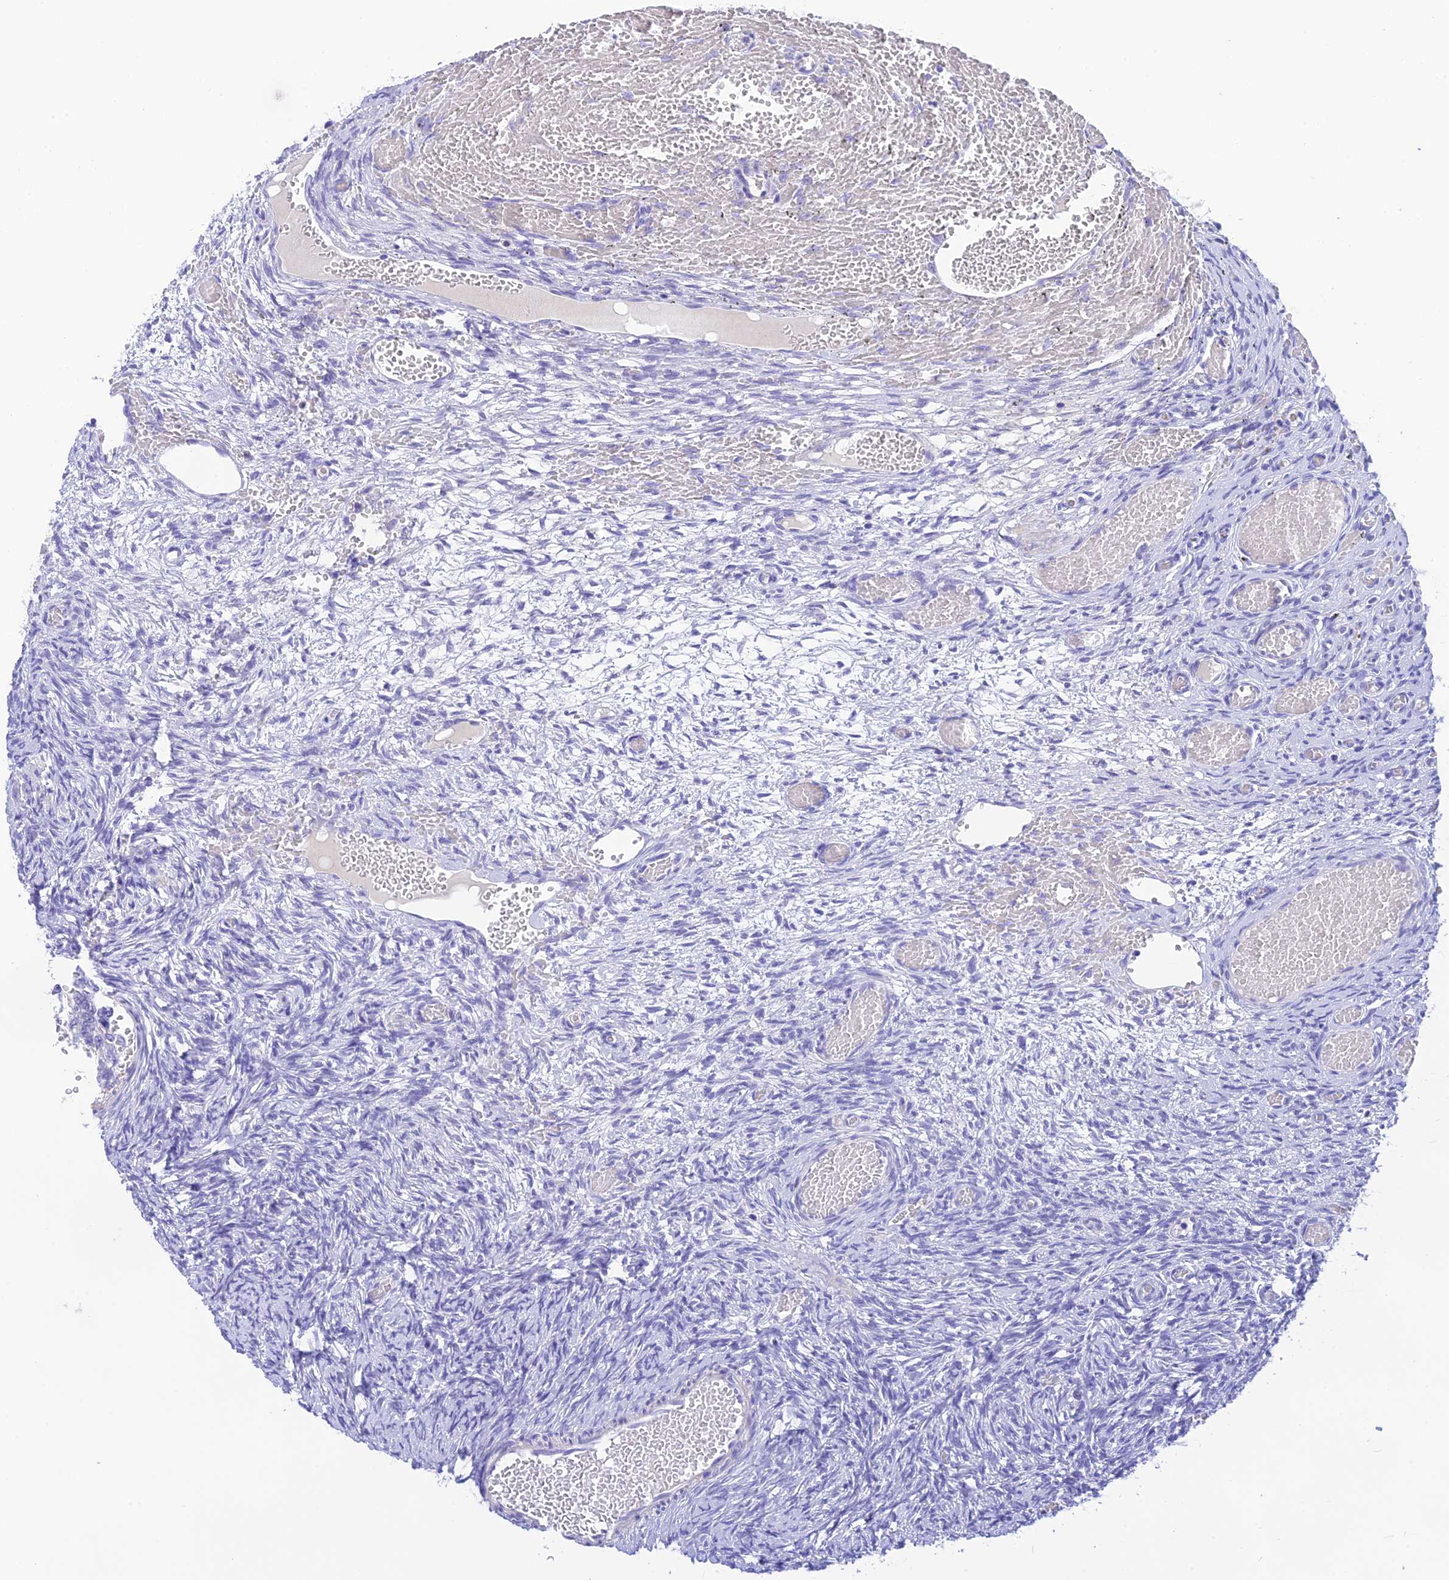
{"staining": {"intensity": "negative", "quantity": "none", "location": "none"}, "tissue": "ovary", "cell_type": "Follicle cells", "image_type": "normal", "snomed": [{"axis": "morphology", "description": "Adenocarcinoma, NOS"}, {"axis": "topography", "description": "Endometrium"}], "caption": "This photomicrograph is of normal ovary stained with immunohistochemistry to label a protein in brown with the nuclei are counter-stained blue. There is no positivity in follicle cells. (Brightfield microscopy of DAB (3,3'-diaminobenzidine) immunohistochemistry at high magnification).", "gene": "KDELR3", "patient": {"sex": "female", "age": 32}}